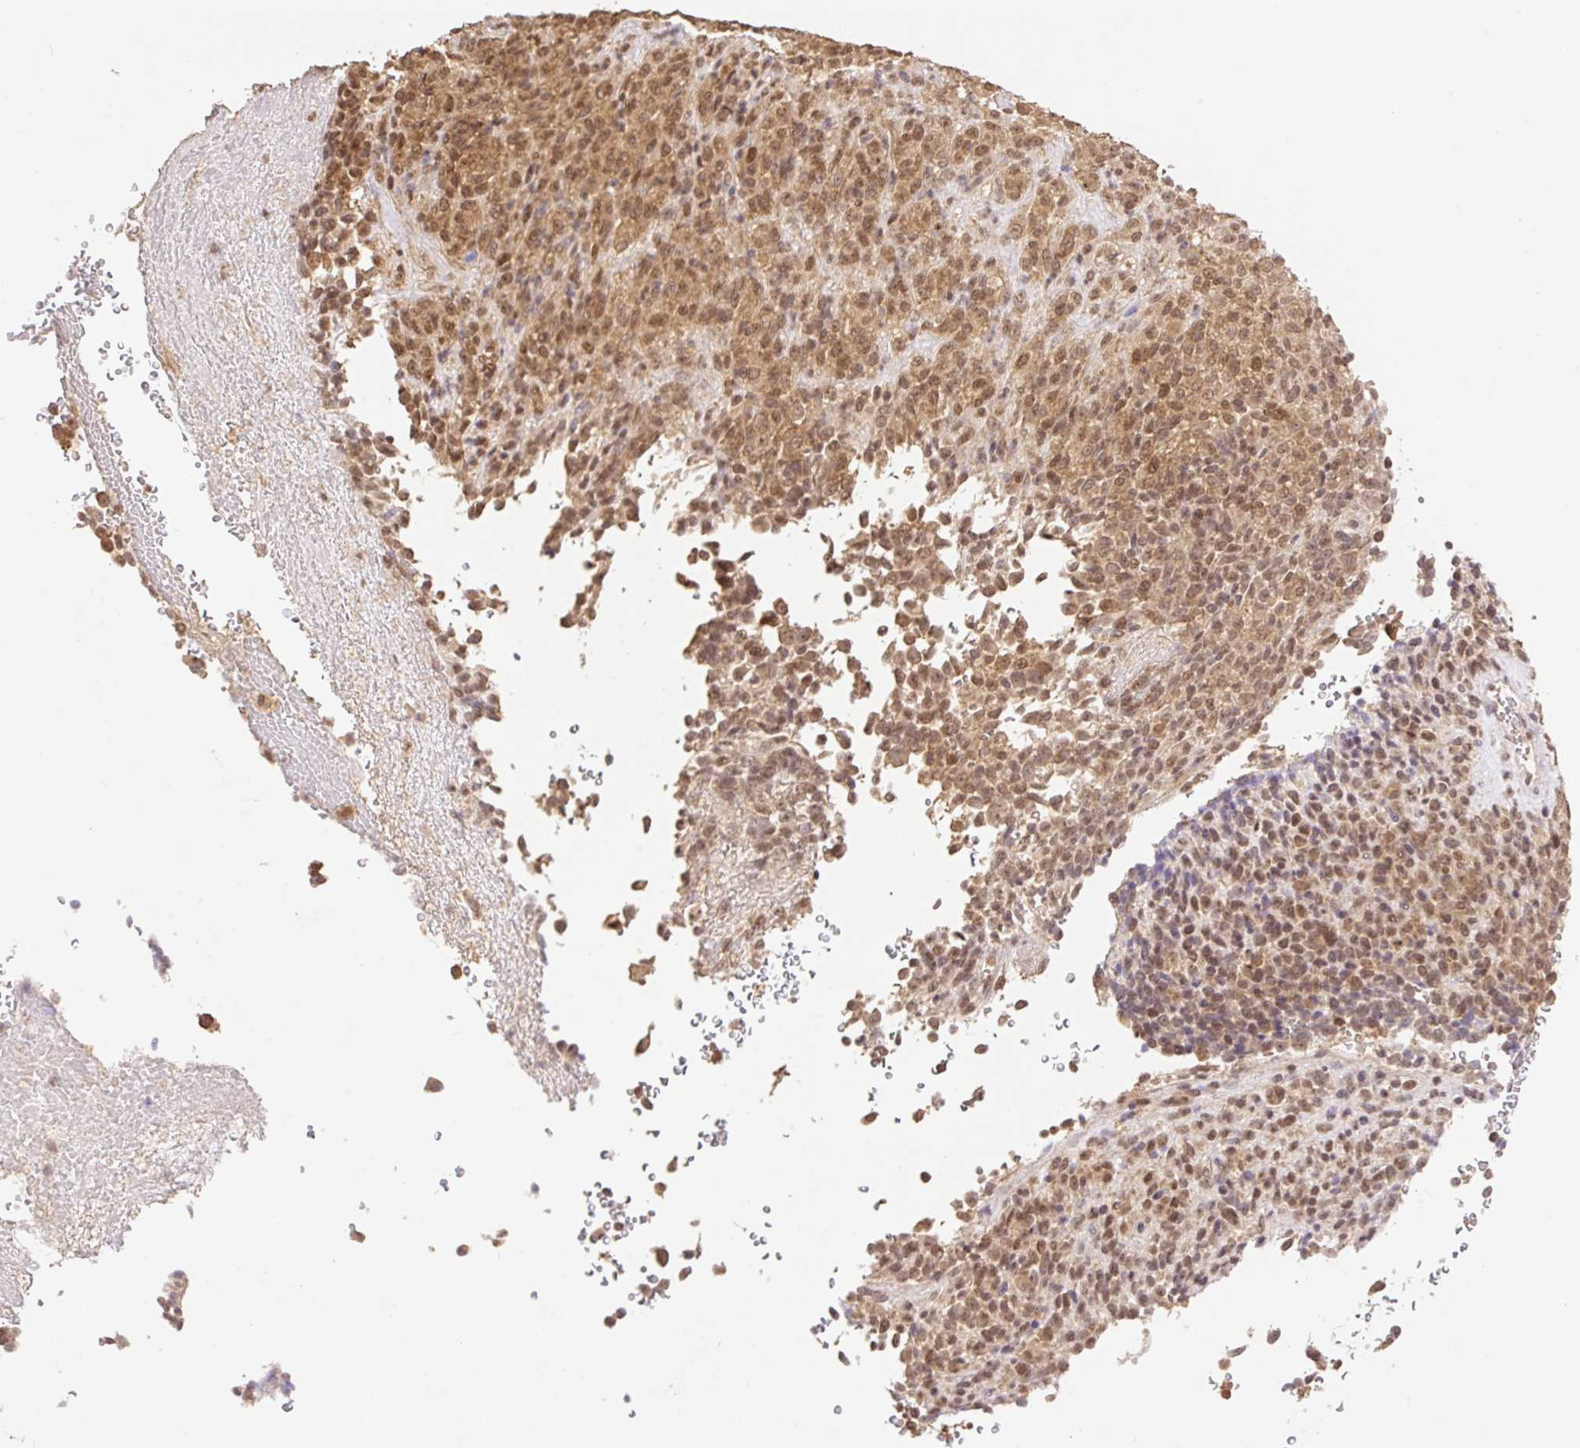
{"staining": {"intensity": "moderate", "quantity": ">75%", "location": "cytoplasmic/membranous,nuclear"}, "tissue": "melanoma", "cell_type": "Tumor cells", "image_type": "cancer", "snomed": [{"axis": "morphology", "description": "Malignant melanoma, Metastatic site"}, {"axis": "topography", "description": "Brain"}], "caption": "Human malignant melanoma (metastatic site) stained for a protein (brown) shows moderate cytoplasmic/membranous and nuclear positive expression in about >75% of tumor cells.", "gene": "VPS25", "patient": {"sex": "female", "age": 56}}